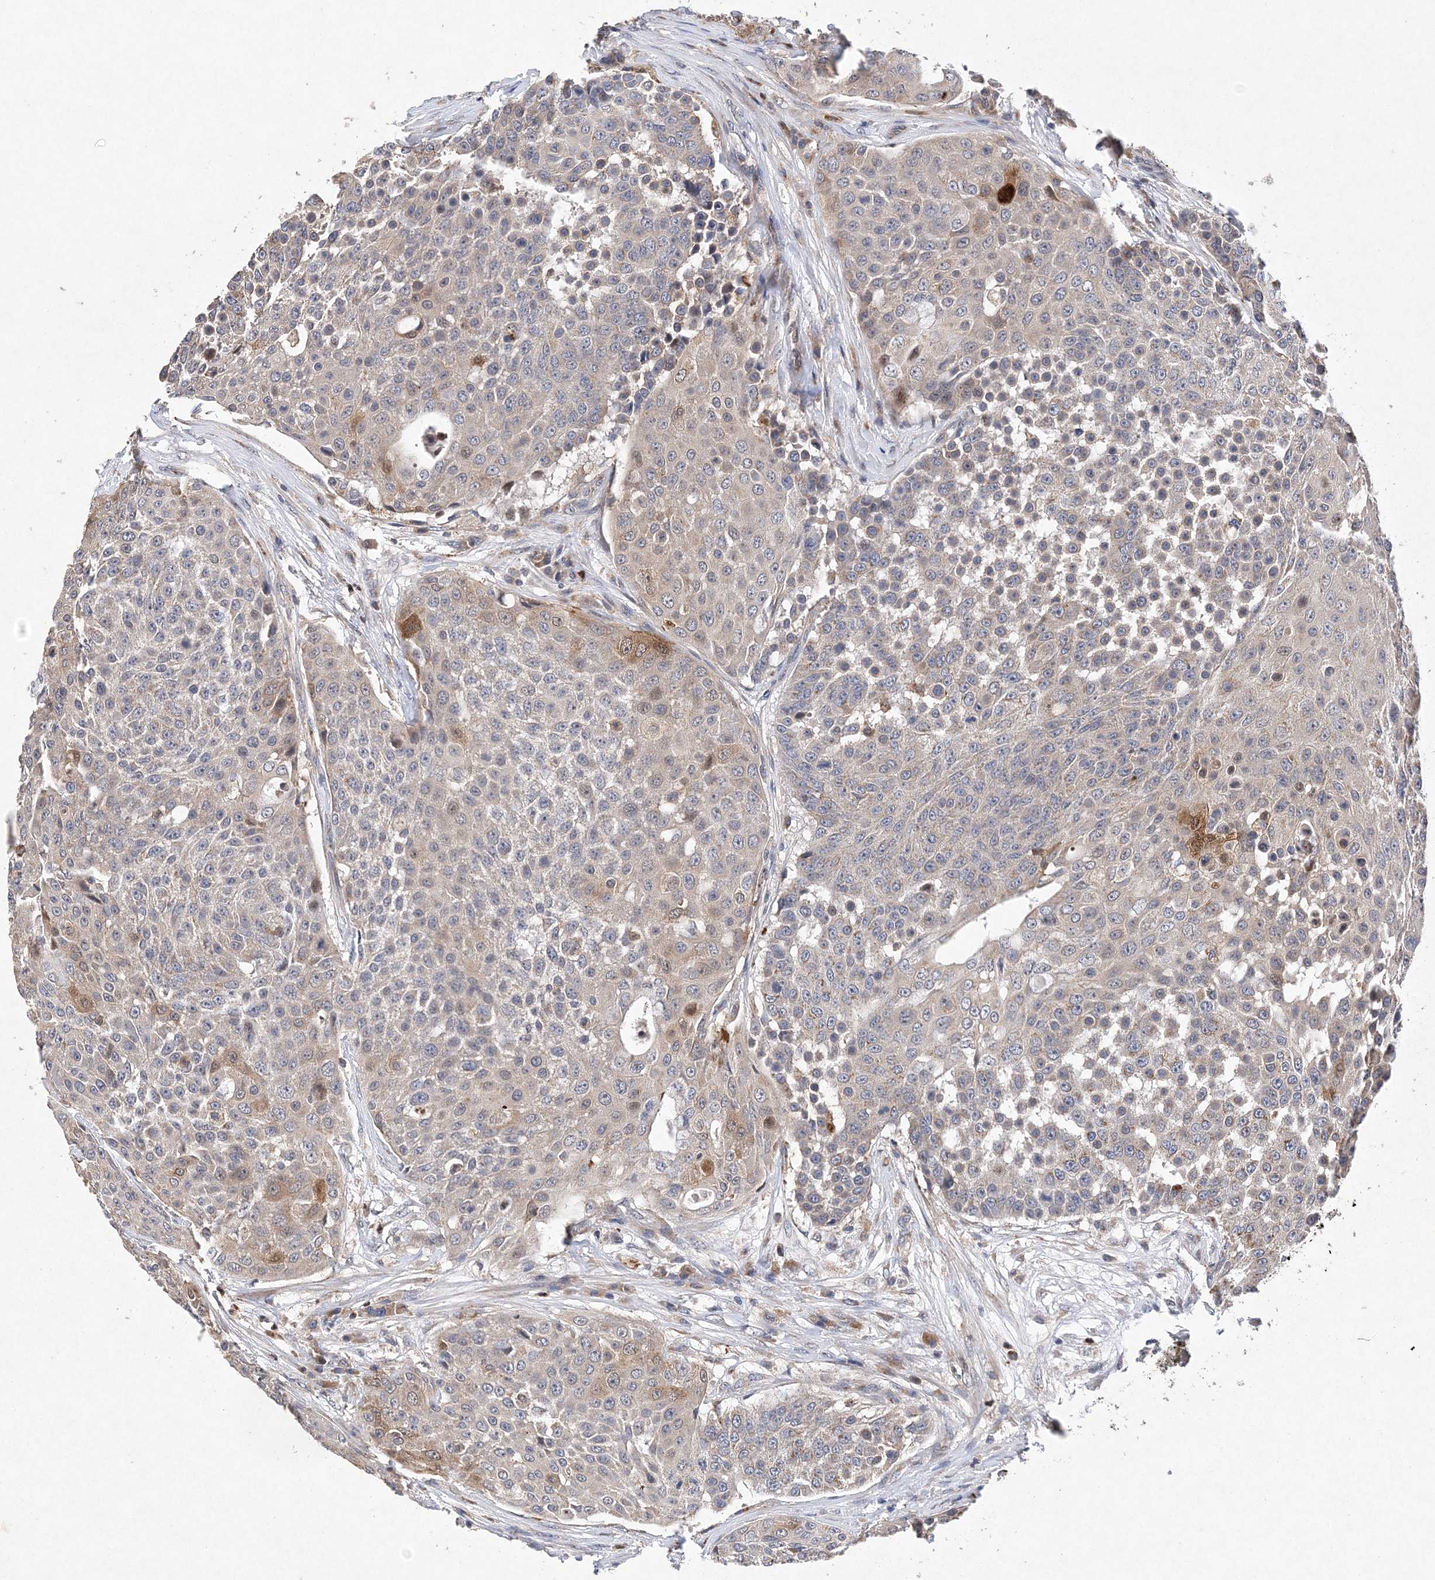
{"staining": {"intensity": "weak", "quantity": "<25%", "location": "cytoplasmic/membranous"}, "tissue": "urothelial cancer", "cell_type": "Tumor cells", "image_type": "cancer", "snomed": [{"axis": "morphology", "description": "Urothelial carcinoma, High grade"}, {"axis": "topography", "description": "Urinary bladder"}], "caption": "There is no significant staining in tumor cells of urothelial cancer. Nuclei are stained in blue.", "gene": "PROSER1", "patient": {"sex": "female", "age": 63}}